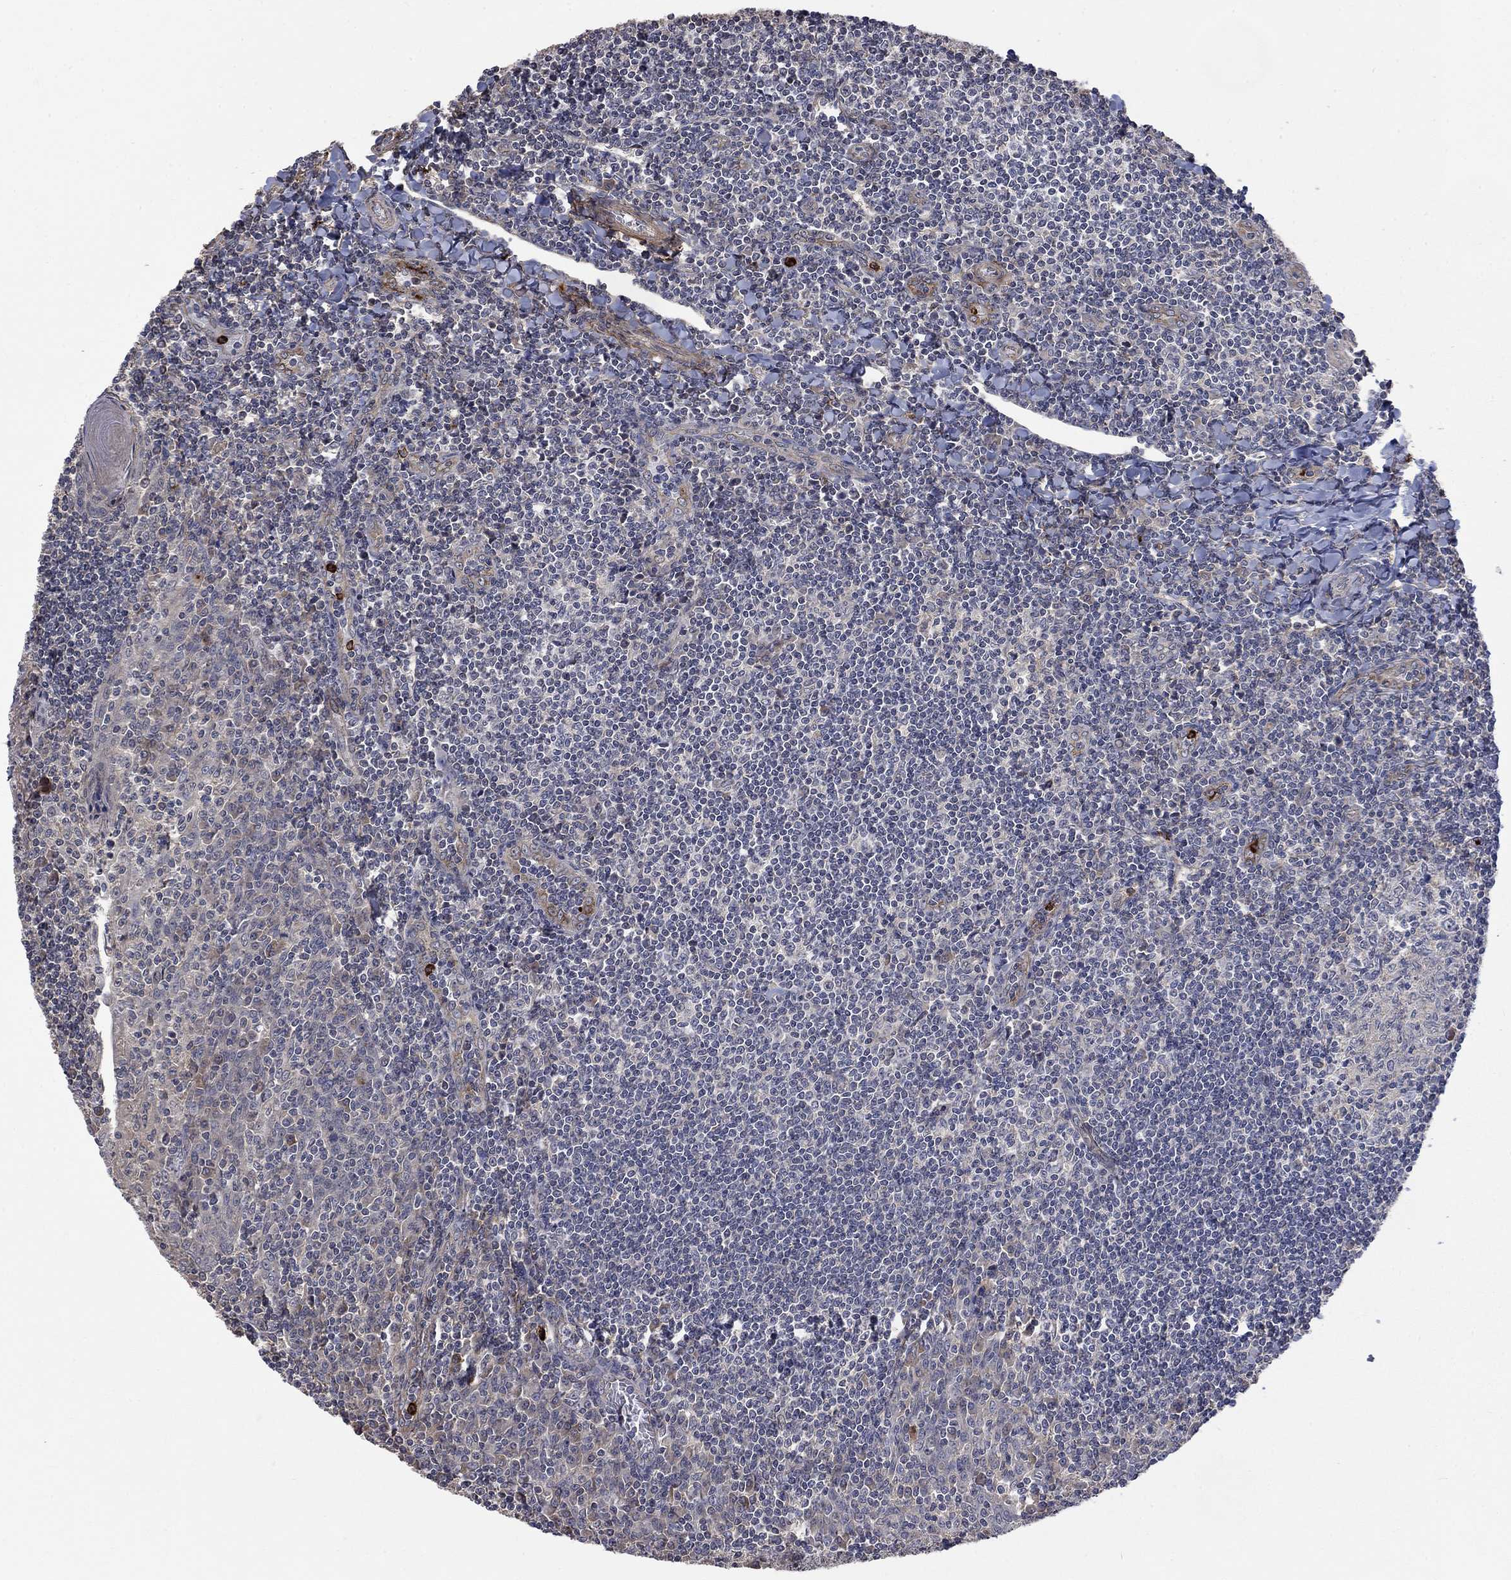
{"staining": {"intensity": "negative", "quantity": "none", "location": "none"}, "tissue": "tonsil", "cell_type": "Germinal center cells", "image_type": "normal", "snomed": [{"axis": "morphology", "description": "Normal tissue, NOS"}, {"axis": "topography", "description": "Tonsil"}], "caption": "This is an immunohistochemistry photomicrograph of unremarkable tonsil. There is no staining in germinal center cells.", "gene": "VCAN", "patient": {"sex": "female", "age": 12}}